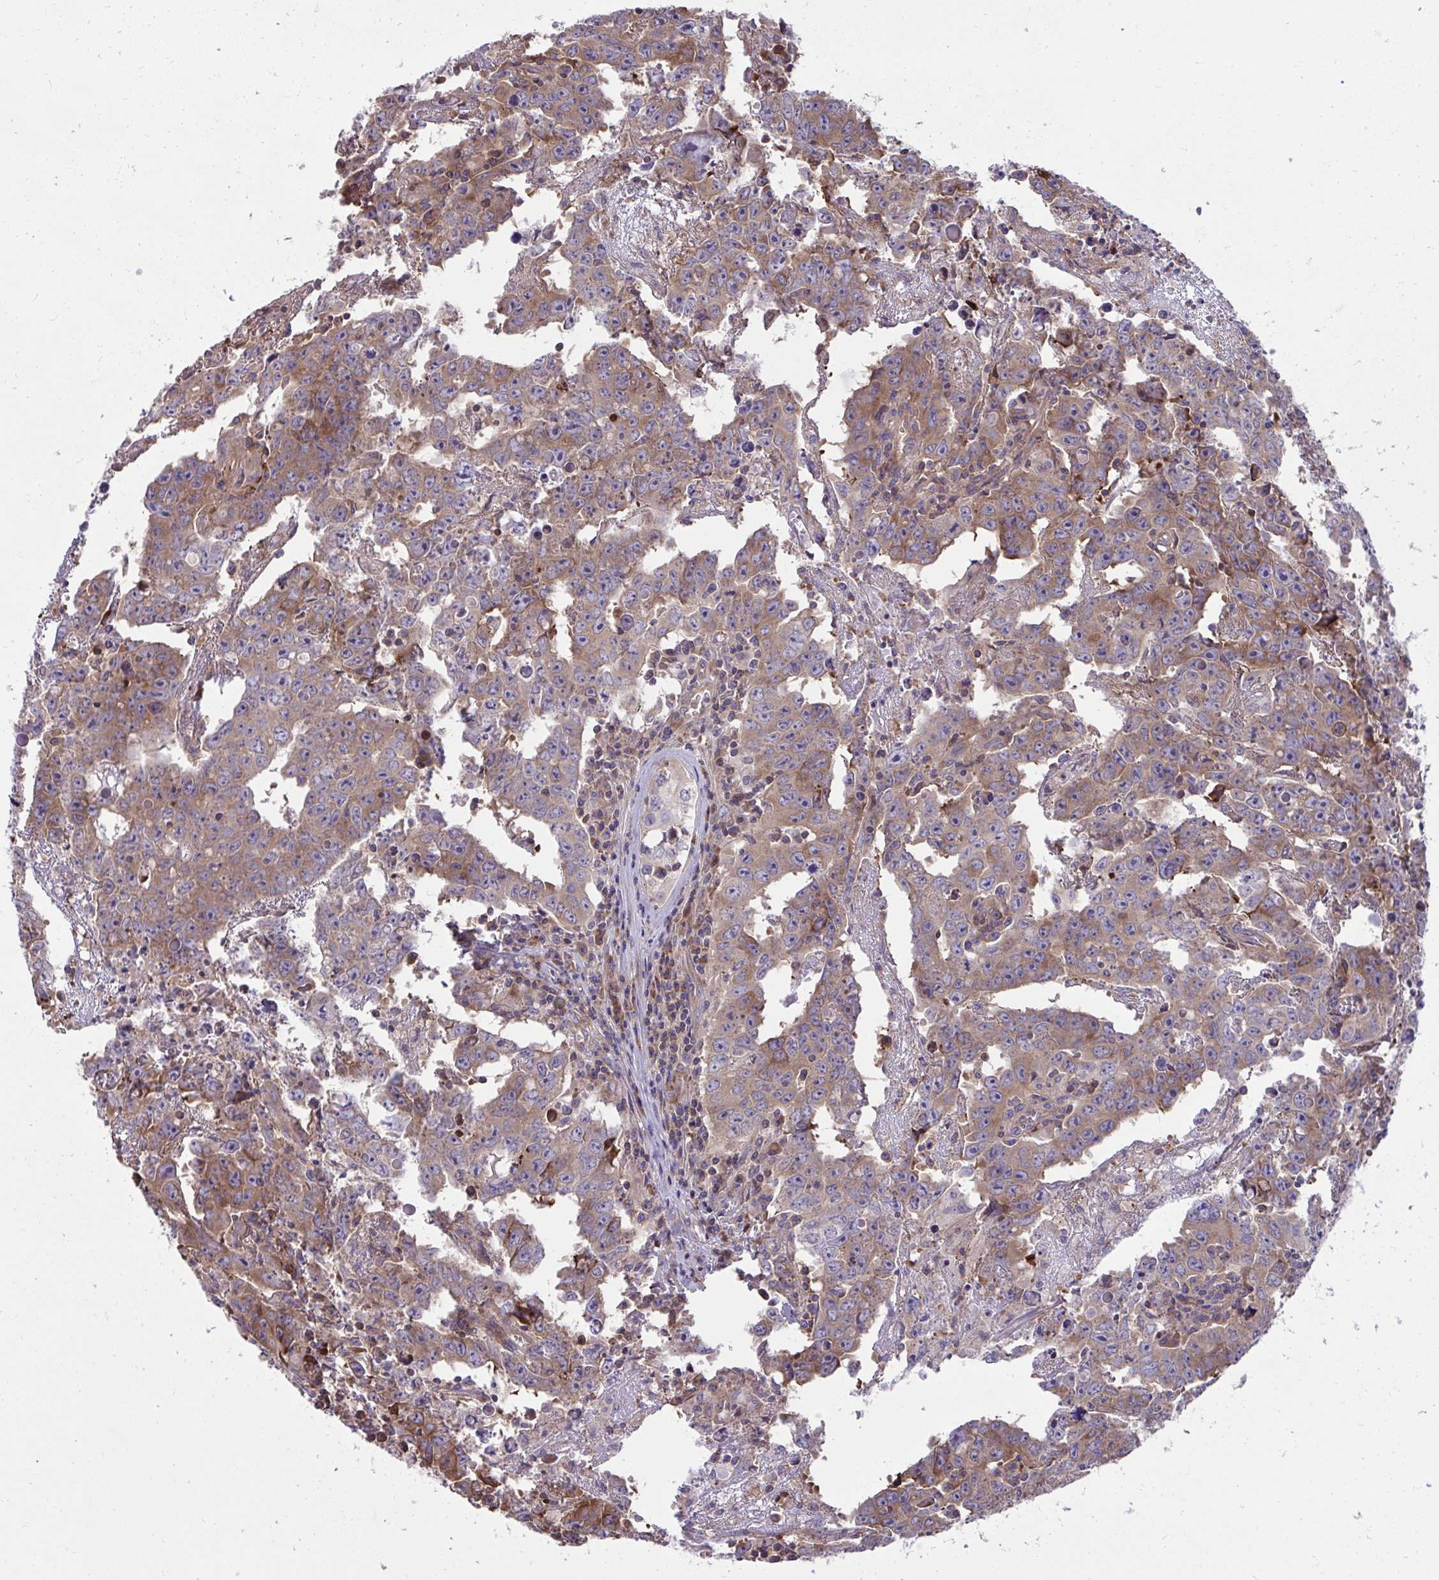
{"staining": {"intensity": "weak", "quantity": ">75%", "location": "cytoplasmic/membranous"}, "tissue": "testis cancer", "cell_type": "Tumor cells", "image_type": "cancer", "snomed": [{"axis": "morphology", "description": "Carcinoma, Embryonal, NOS"}, {"axis": "topography", "description": "Testis"}], "caption": "High-power microscopy captured an IHC image of embryonal carcinoma (testis), revealing weak cytoplasmic/membranous staining in approximately >75% of tumor cells.", "gene": "NMNAT3", "patient": {"sex": "male", "age": 22}}